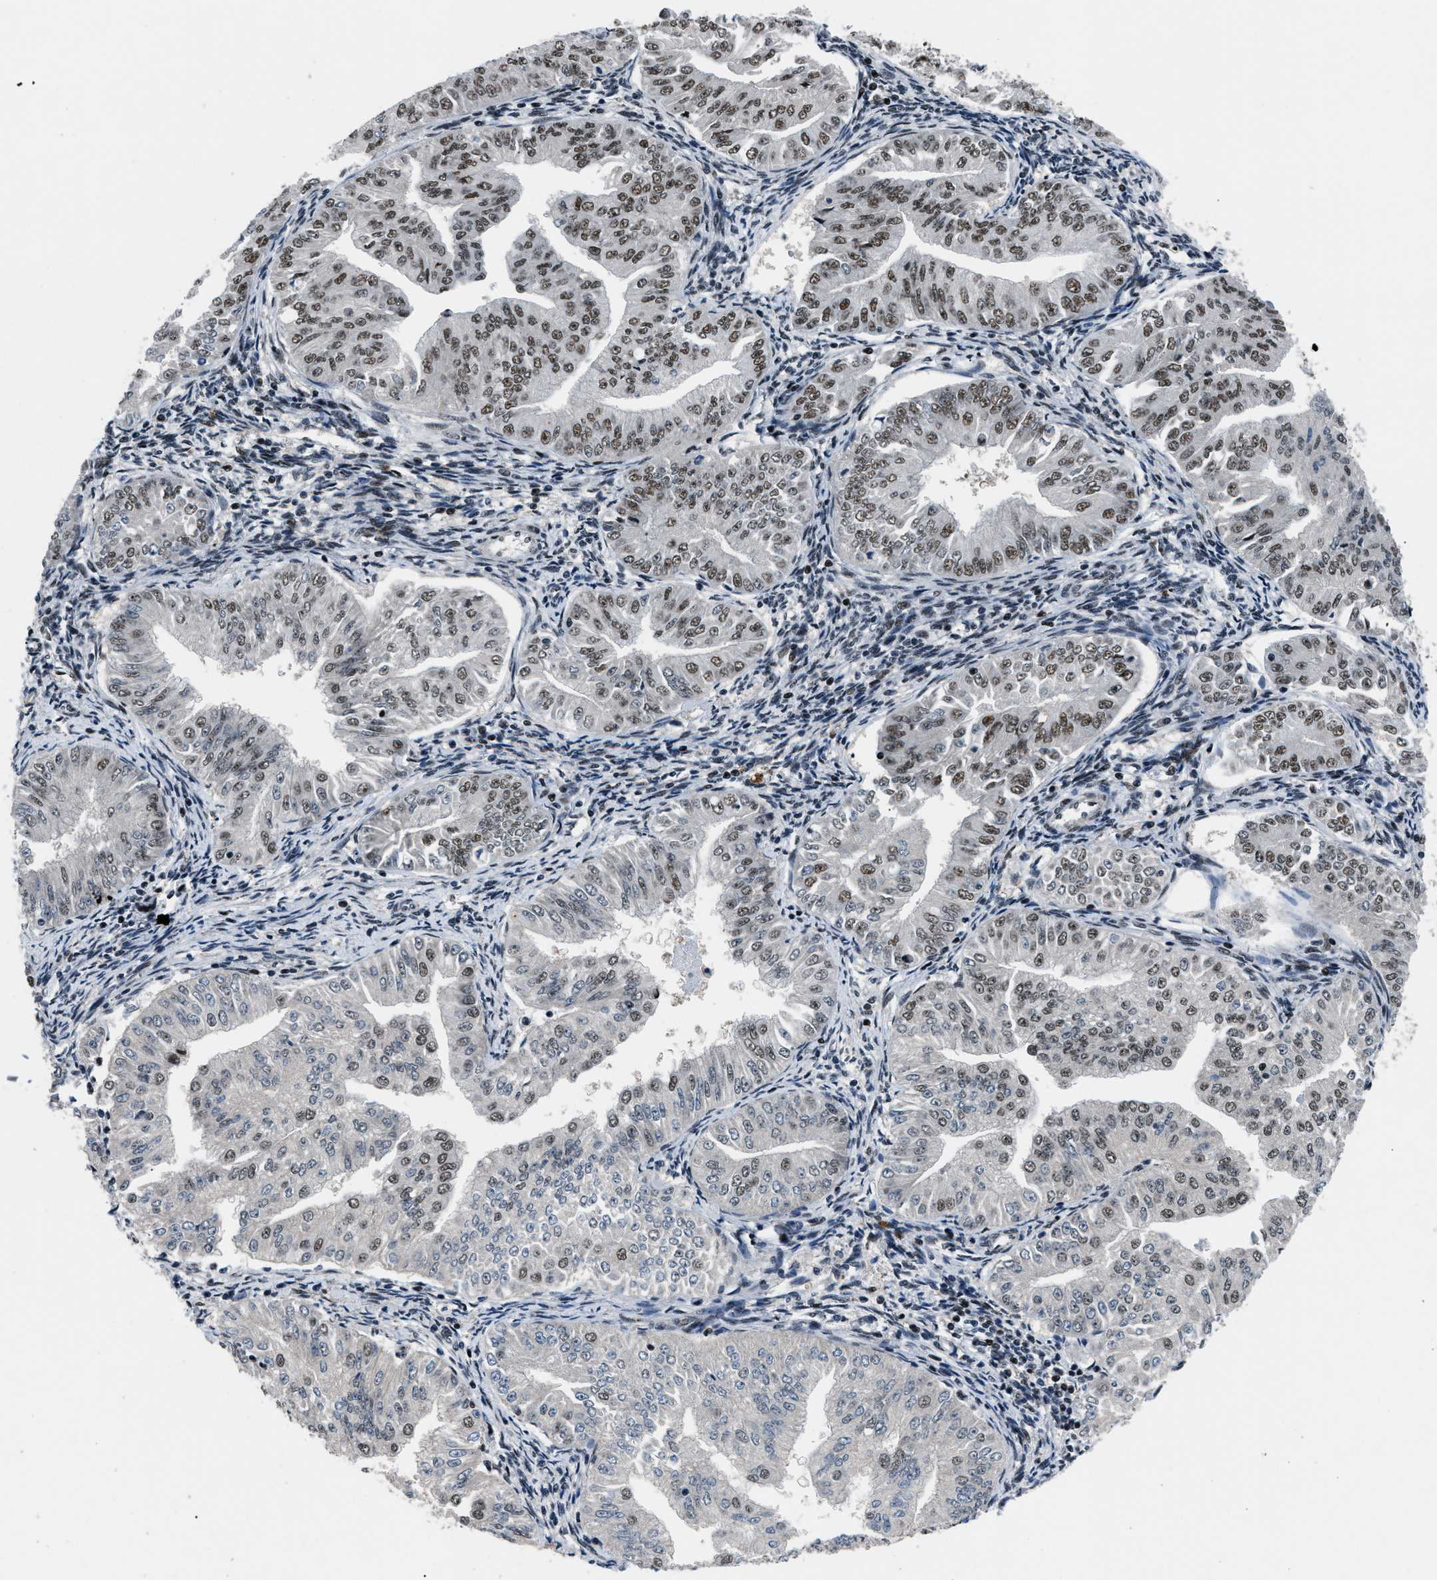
{"staining": {"intensity": "moderate", "quantity": "25%-75%", "location": "nuclear"}, "tissue": "endometrial cancer", "cell_type": "Tumor cells", "image_type": "cancer", "snomed": [{"axis": "morphology", "description": "Normal tissue, NOS"}, {"axis": "morphology", "description": "Adenocarcinoma, NOS"}, {"axis": "topography", "description": "Endometrium"}], "caption": "This image reveals immunohistochemistry (IHC) staining of human endometrial cancer, with medium moderate nuclear expression in approximately 25%-75% of tumor cells.", "gene": "SMARCB1", "patient": {"sex": "female", "age": 53}}